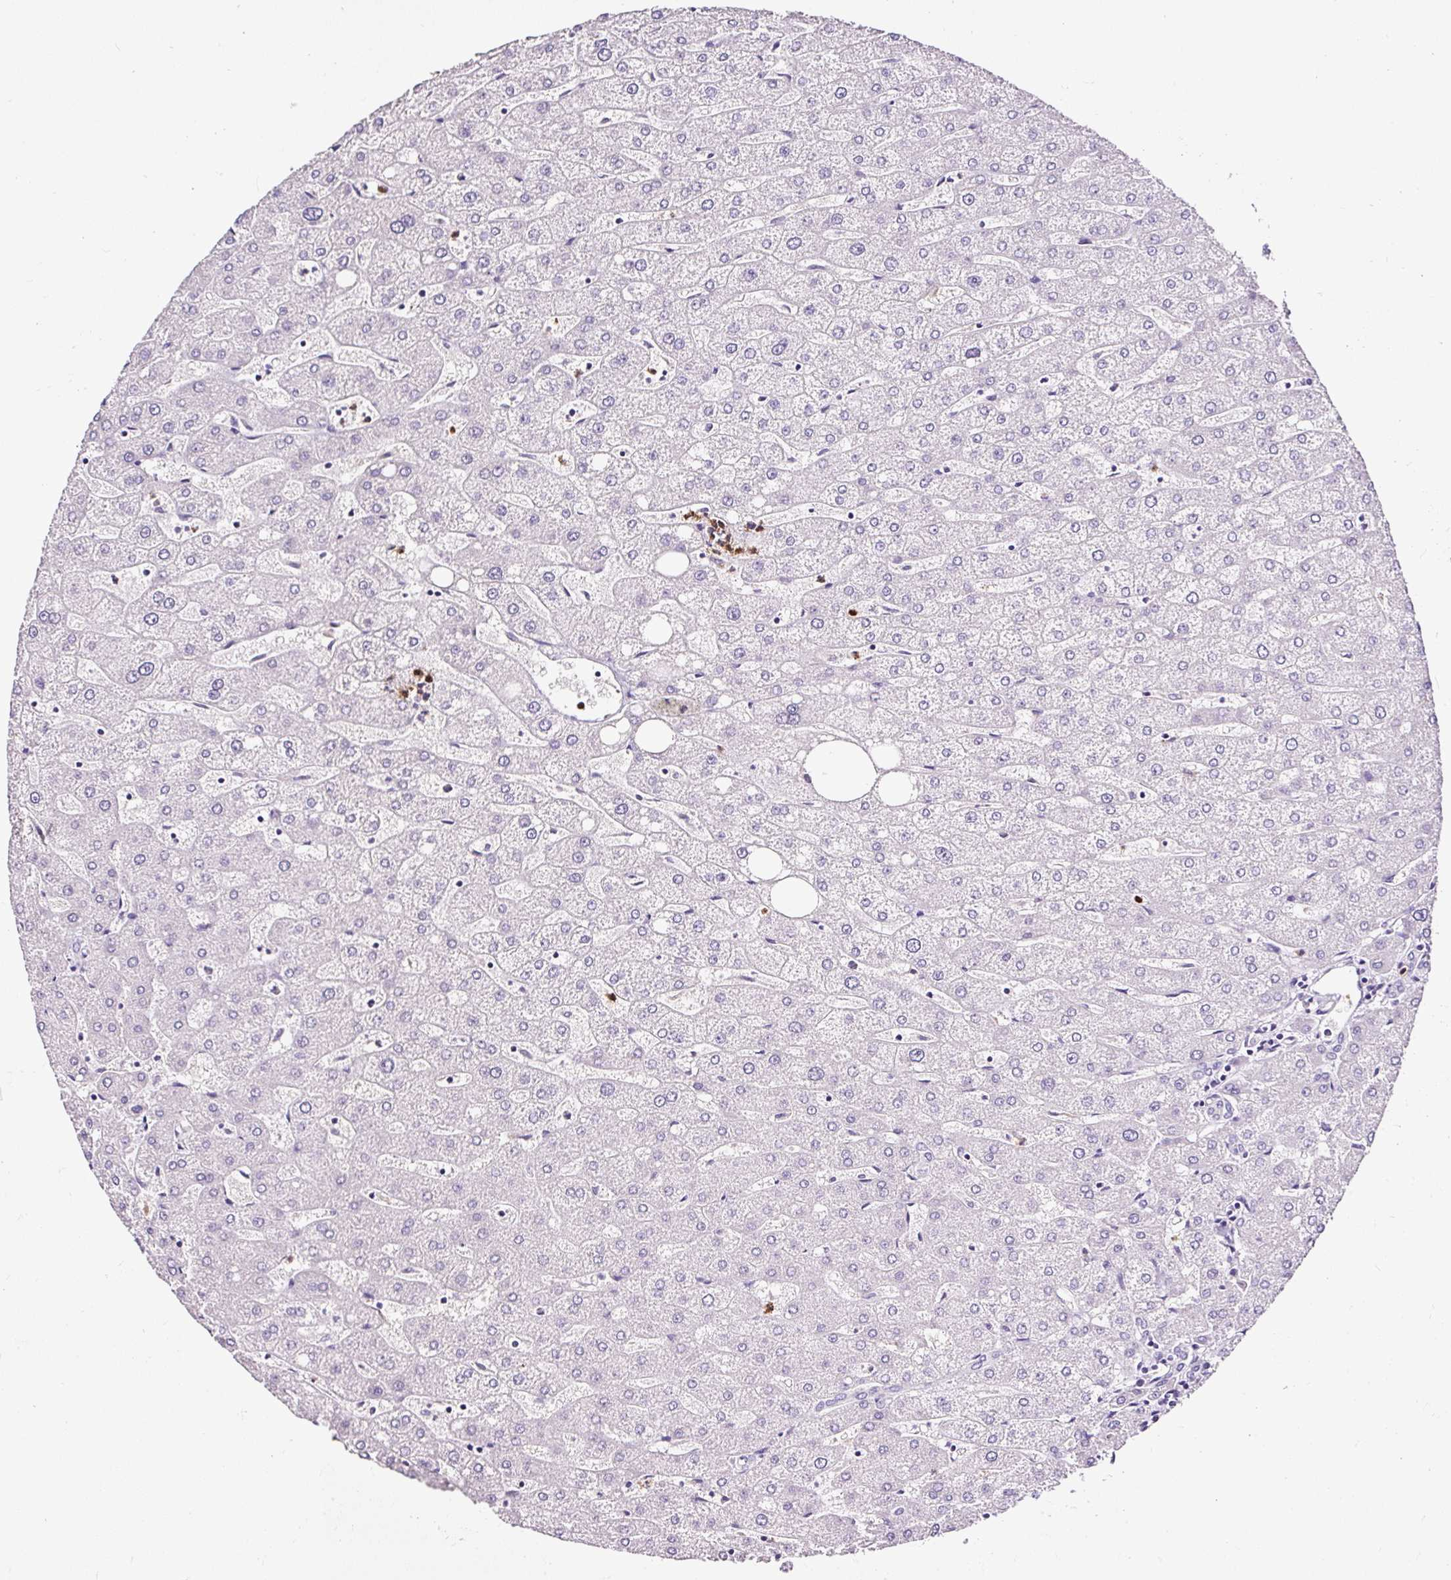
{"staining": {"intensity": "negative", "quantity": "none", "location": "none"}, "tissue": "liver", "cell_type": "Cholangiocytes", "image_type": "normal", "snomed": [{"axis": "morphology", "description": "Normal tissue, NOS"}, {"axis": "topography", "description": "Liver"}], "caption": "A high-resolution photomicrograph shows IHC staining of benign liver, which shows no significant positivity in cholangiocytes.", "gene": "SLC7A8", "patient": {"sex": "male", "age": 67}}